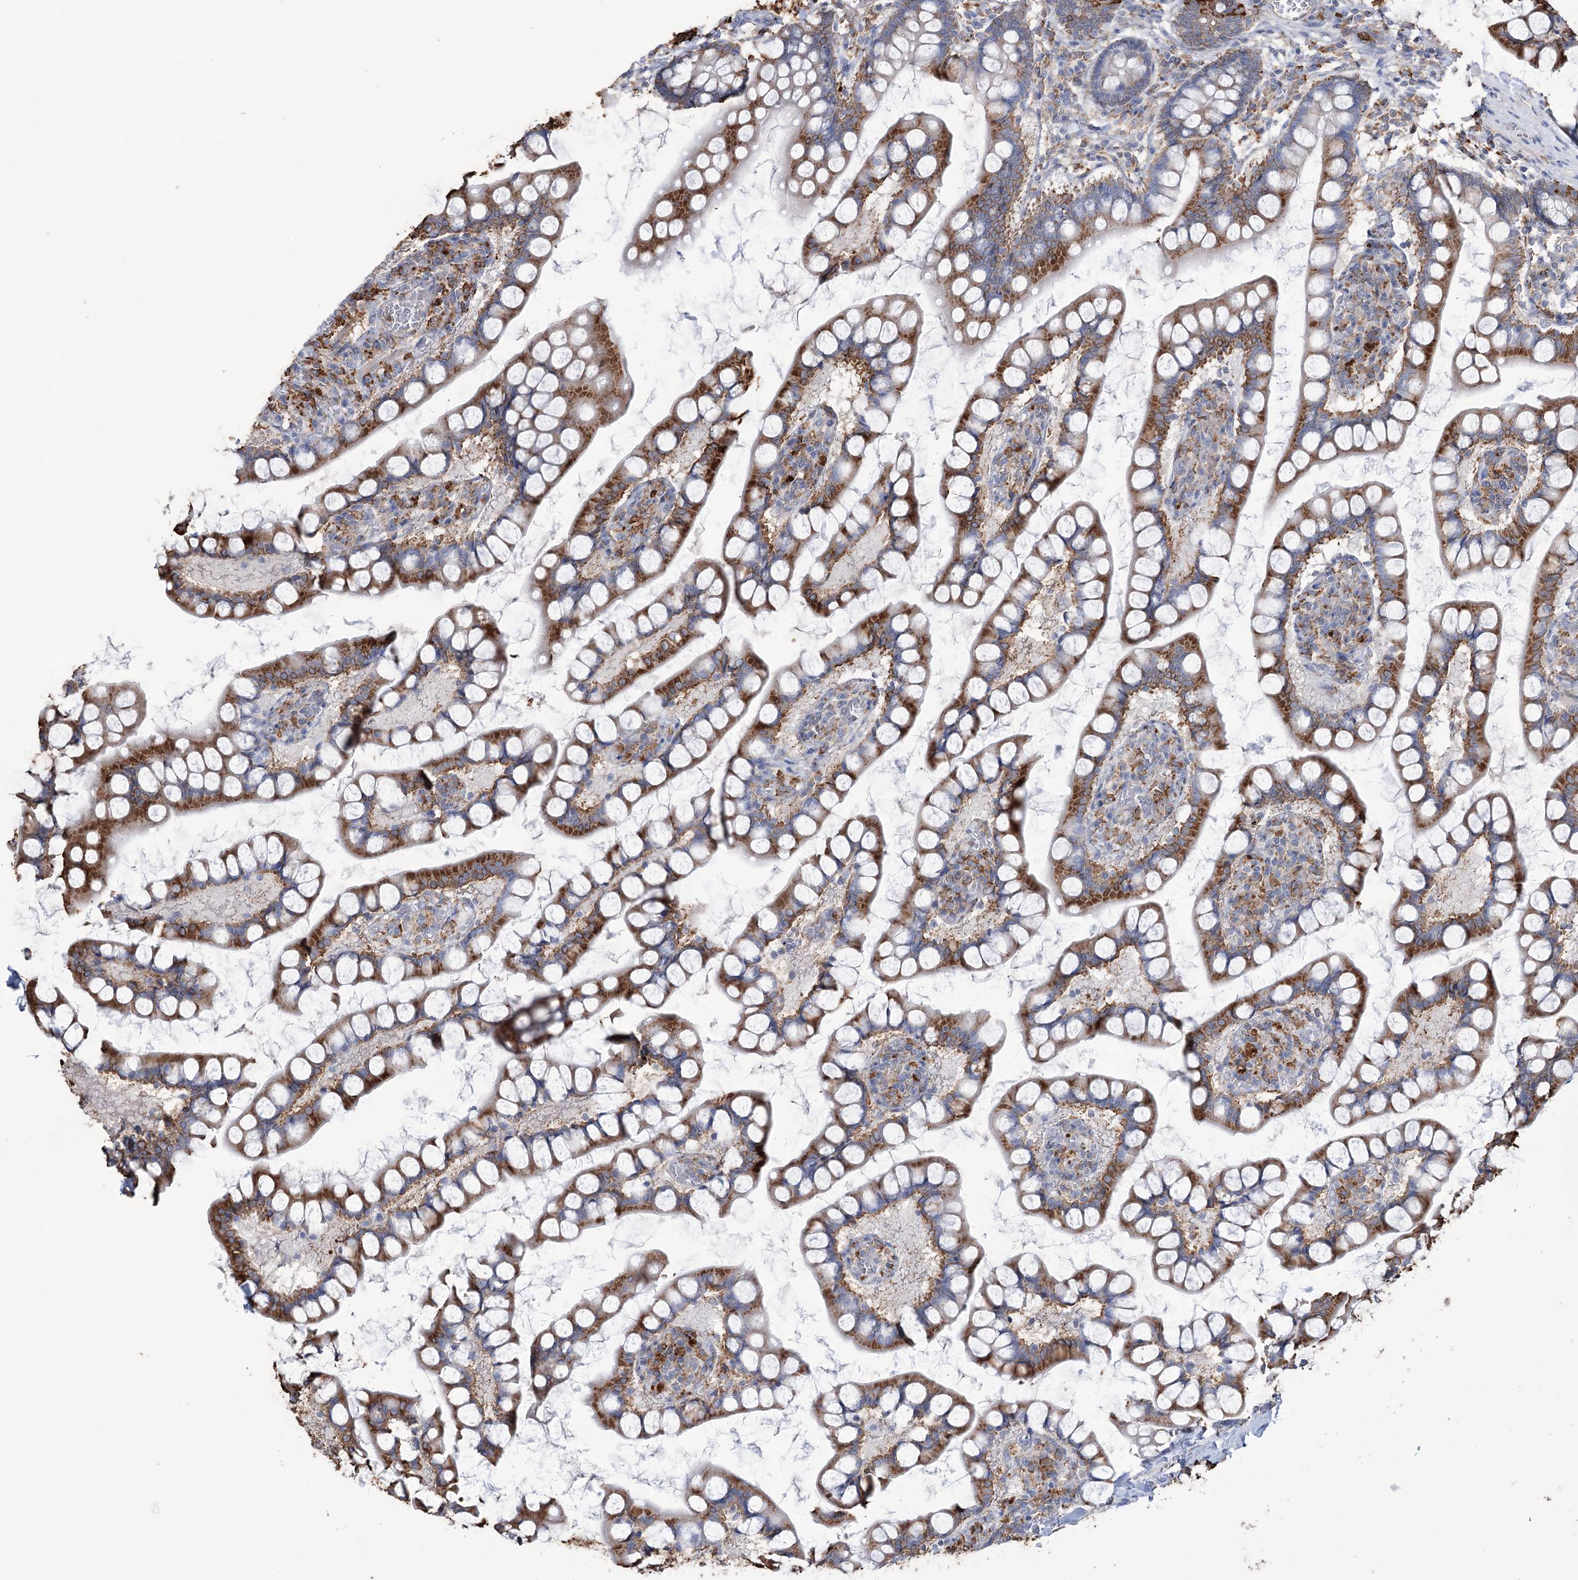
{"staining": {"intensity": "strong", "quantity": ">75%", "location": "cytoplasmic/membranous"}, "tissue": "small intestine", "cell_type": "Glandular cells", "image_type": "normal", "snomed": [{"axis": "morphology", "description": "Normal tissue, NOS"}, {"axis": "topography", "description": "Small intestine"}], "caption": "Immunohistochemical staining of unremarkable human small intestine shows high levels of strong cytoplasmic/membranous positivity in approximately >75% of glandular cells.", "gene": "TRIM71", "patient": {"sex": "male", "age": 52}}